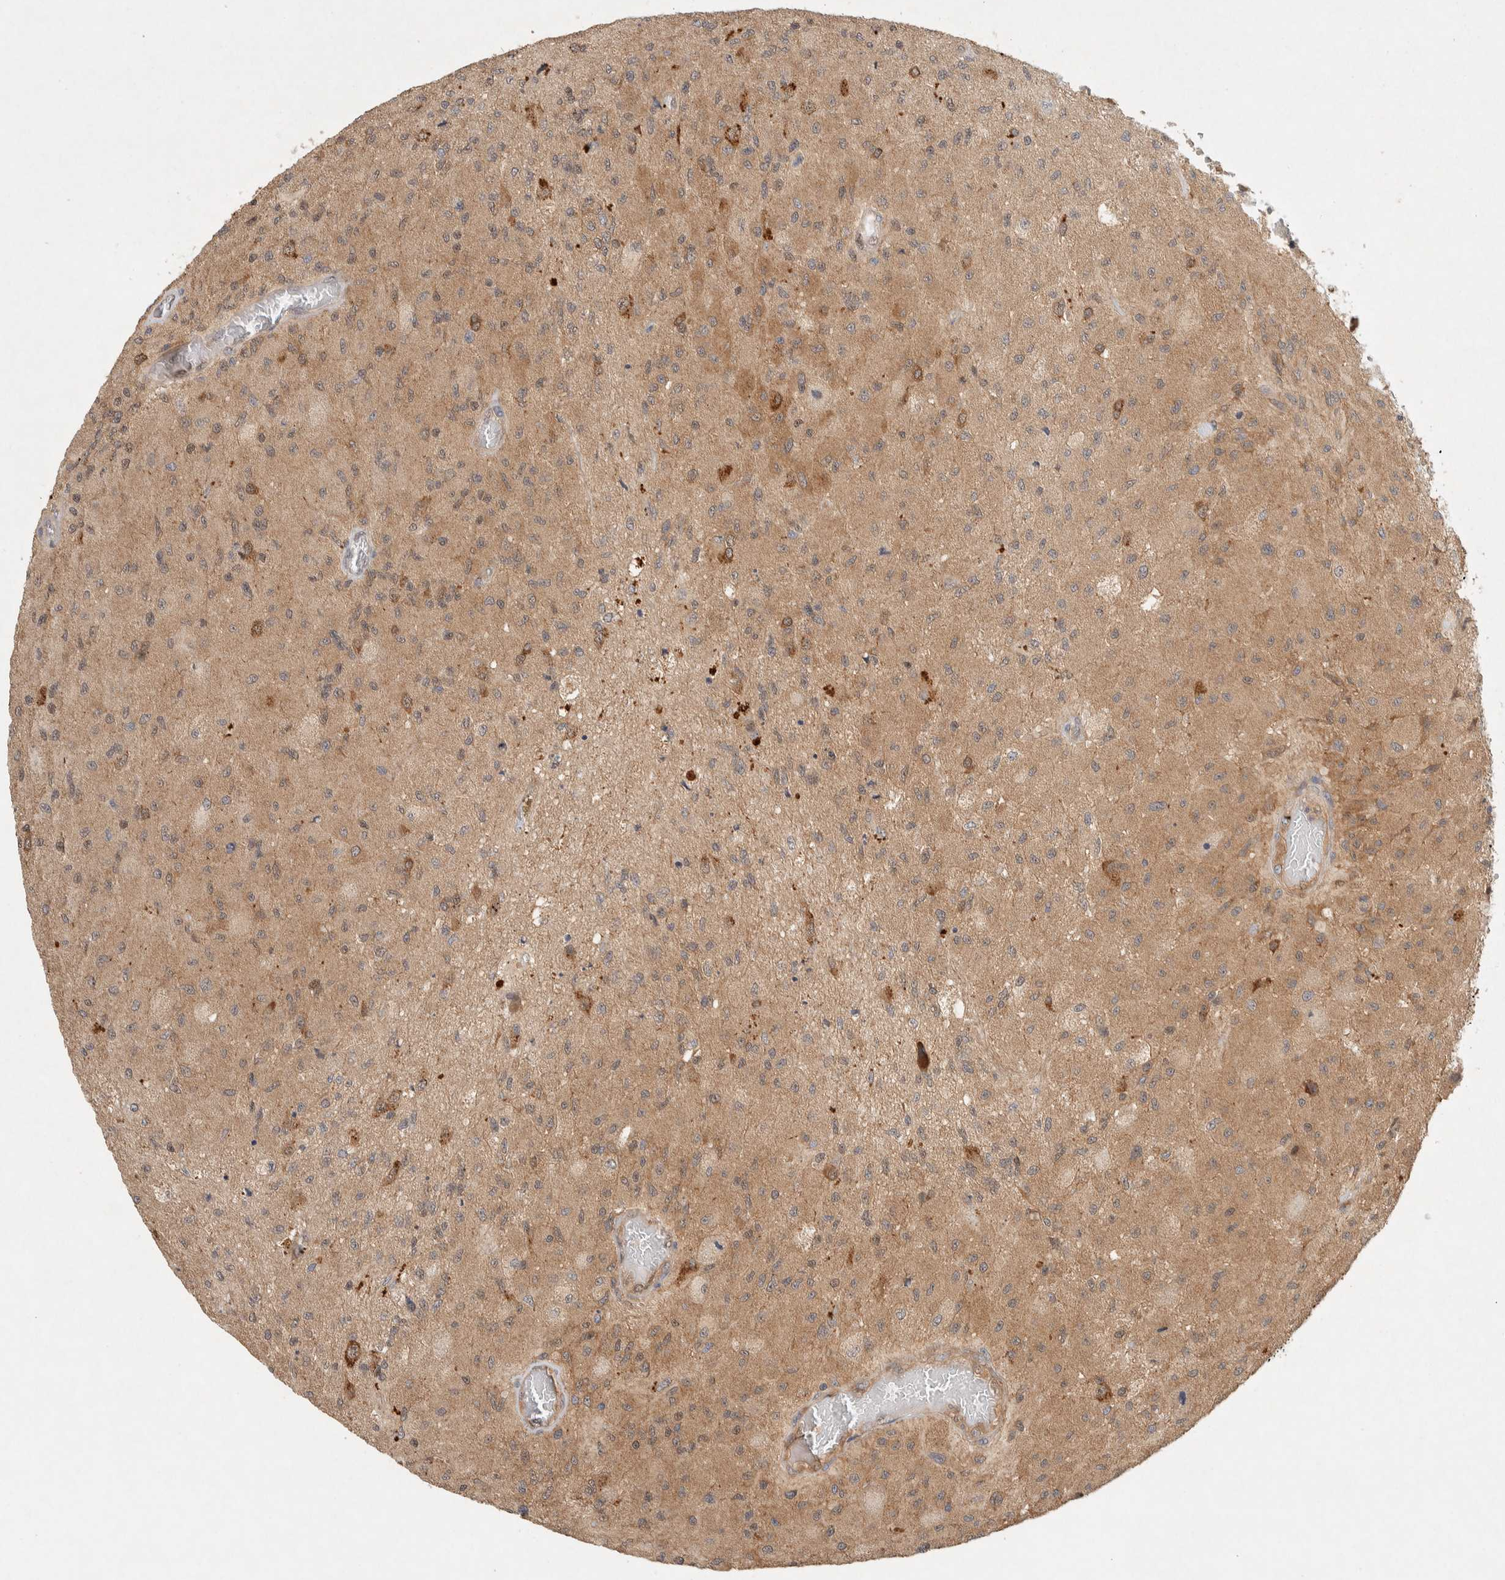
{"staining": {"intensity": "moderate", "quantity": "25%-75%", "location": "cytoplasmic/membranous"}, "tissue": "glioma", "cell_type": "Tumor cells", "image_type": "cancer", "snomed": [{"axis": "morphology", "description": "Normal tissue, NOS"}, {"axis": "morphology", "description": "Glioma, malignant, High grade"}, {"axis": "topography", "description": "Cerebral cortex"}], "caption": "Human glioma stained with a brown dye exhibits moderate cytoplasmic/membranous positive staining in about 25%-75% of tumor cells.", "gene": "PXK", "patient": {"sex": "male", "age": 77}}